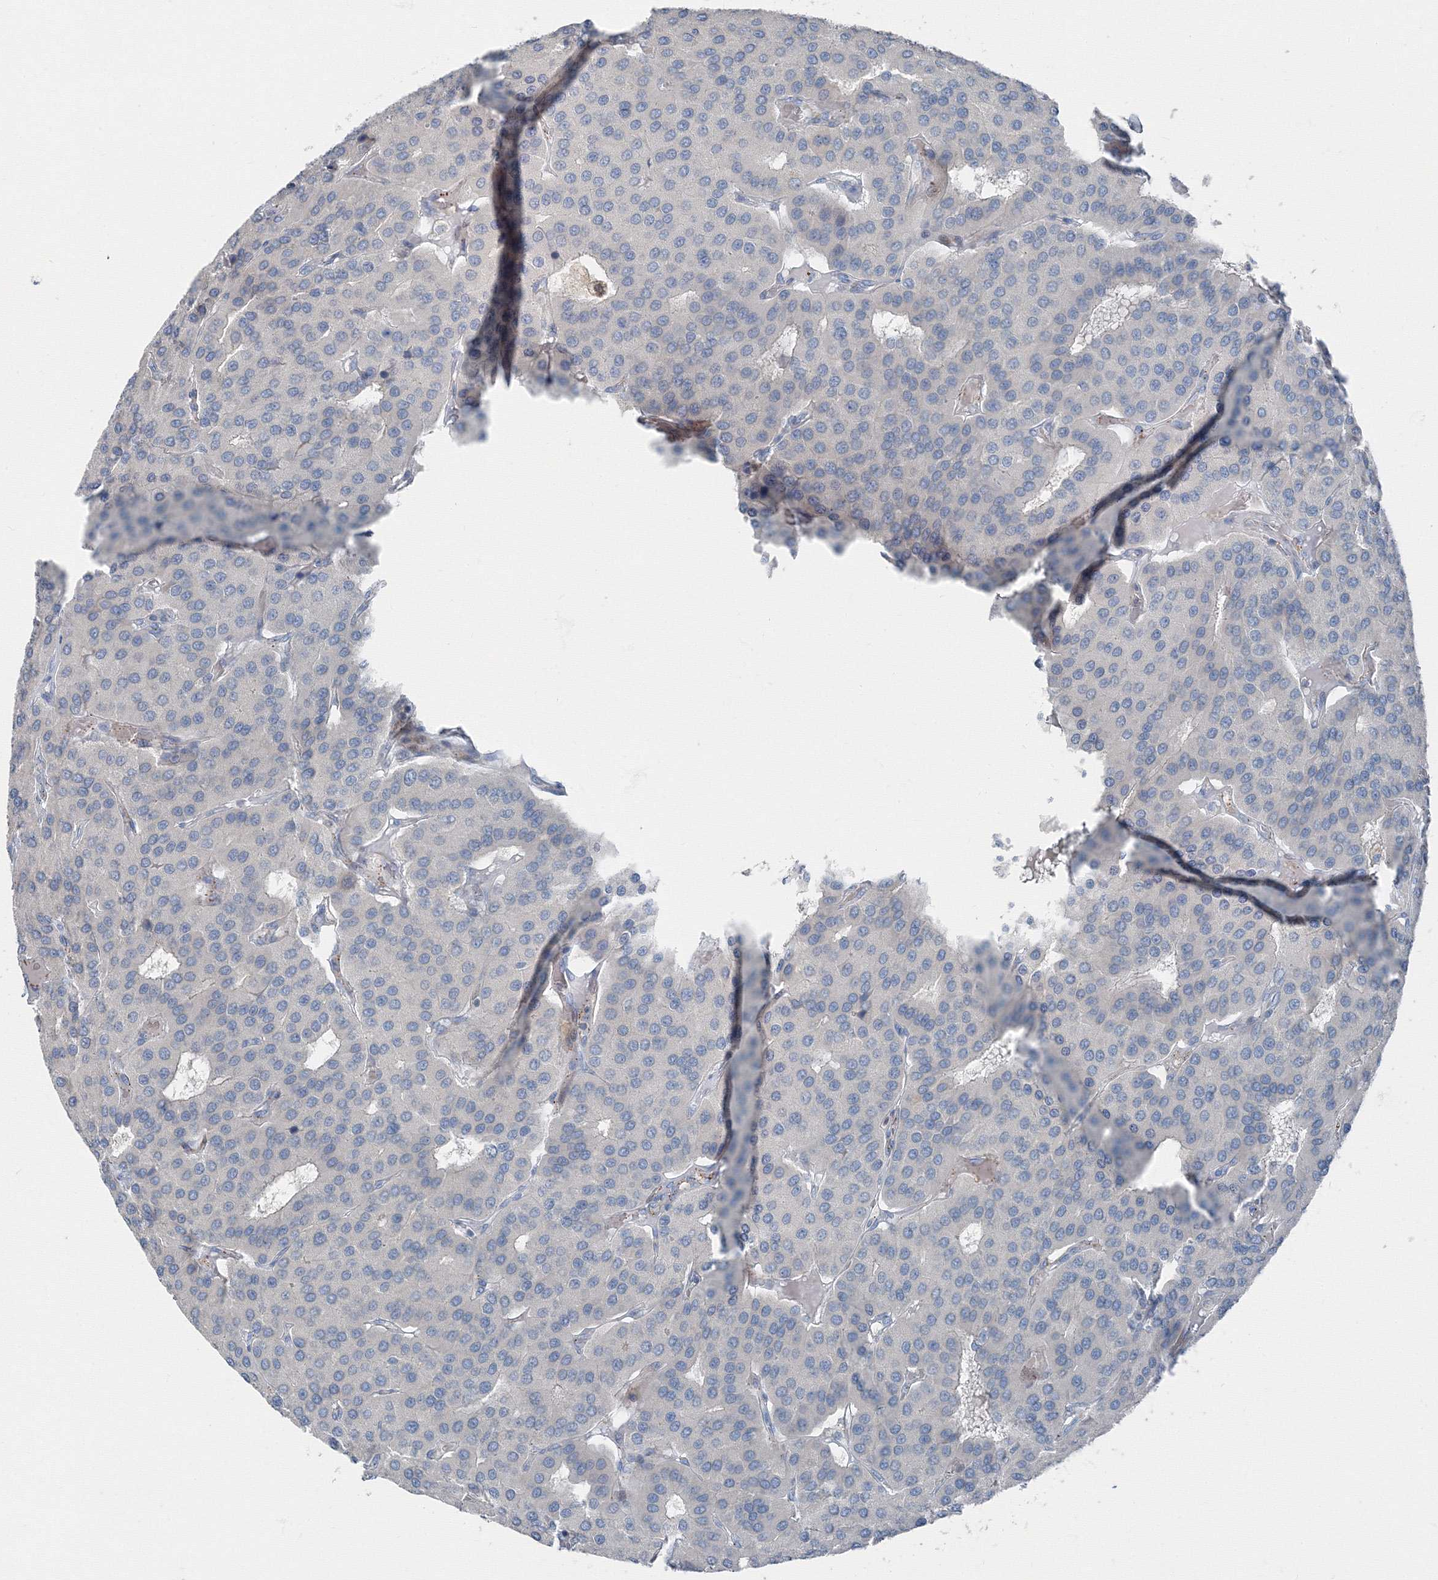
{"staining": {"intensity": "negative", "quantity": "none", "location": "none"}, "tissue": "parathyroid gland", "cell_type": "Glandular cells", "image_type": "normal", "snomed": [{"axis": "morphology", "description": "Normal tissue, NOS"}, {"axis": "morphology", "description": "Adenoma, NOS"}, {"axis": "topography", "description": "Parathyroid gland"}], "caption": "Immunohistochemistry (IHC) image of unremarkable parathyroid gland stained for a protein (brown), which displays no positivity in glandular cells. The staining is performed using DAB (3,3'-diaminobenzidine) brown chromogen with nuclei counter-stained in using hematoxylin.", "gene": "AASDH", "patient": {"sex": "female", "age": 86}}